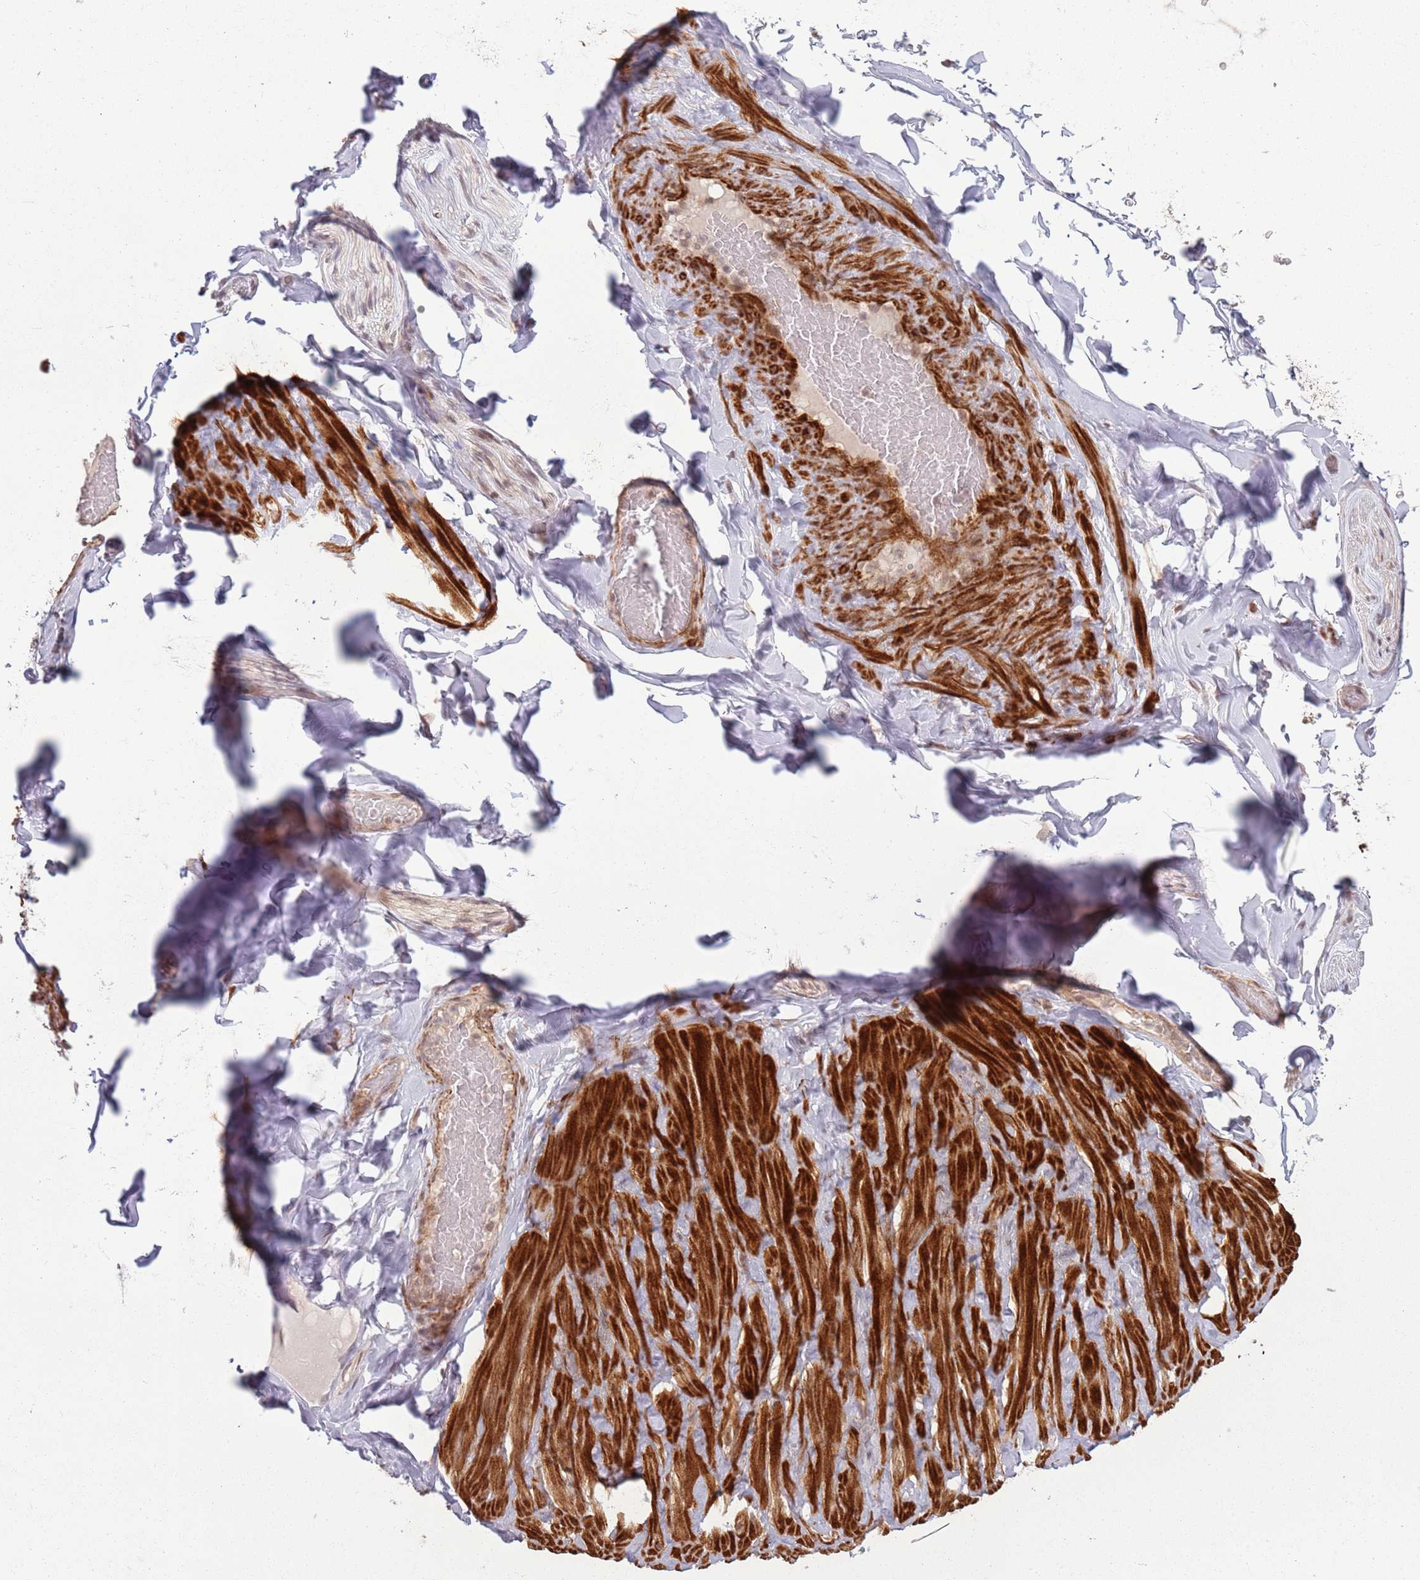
{"staining": {"intensity": "moderate", "quantity": "<25%", "location": "nuclear"}, "tissue": "soft tissue", "cell_type": "Chondrocytes", "image_type": "normal", "snomed": [{"axis": "morphology", "description": "Normal tissue, NOS"}, {"axis": "topography", "description": "Soft tissue"}, {"axis": "topography", "description": "Vascular tissue"}], "caption": "Immunohistochemistry histopathology image of unremarkable soft tissue: soft tissue stained using IHC demonstrates low levels of moderate protein expression localized specifically in the nuclear of chondrocytes, appearing as a nuclear brown color.", "gene": "CCDC154", "patient": {"sex": "male", "age": 41}}